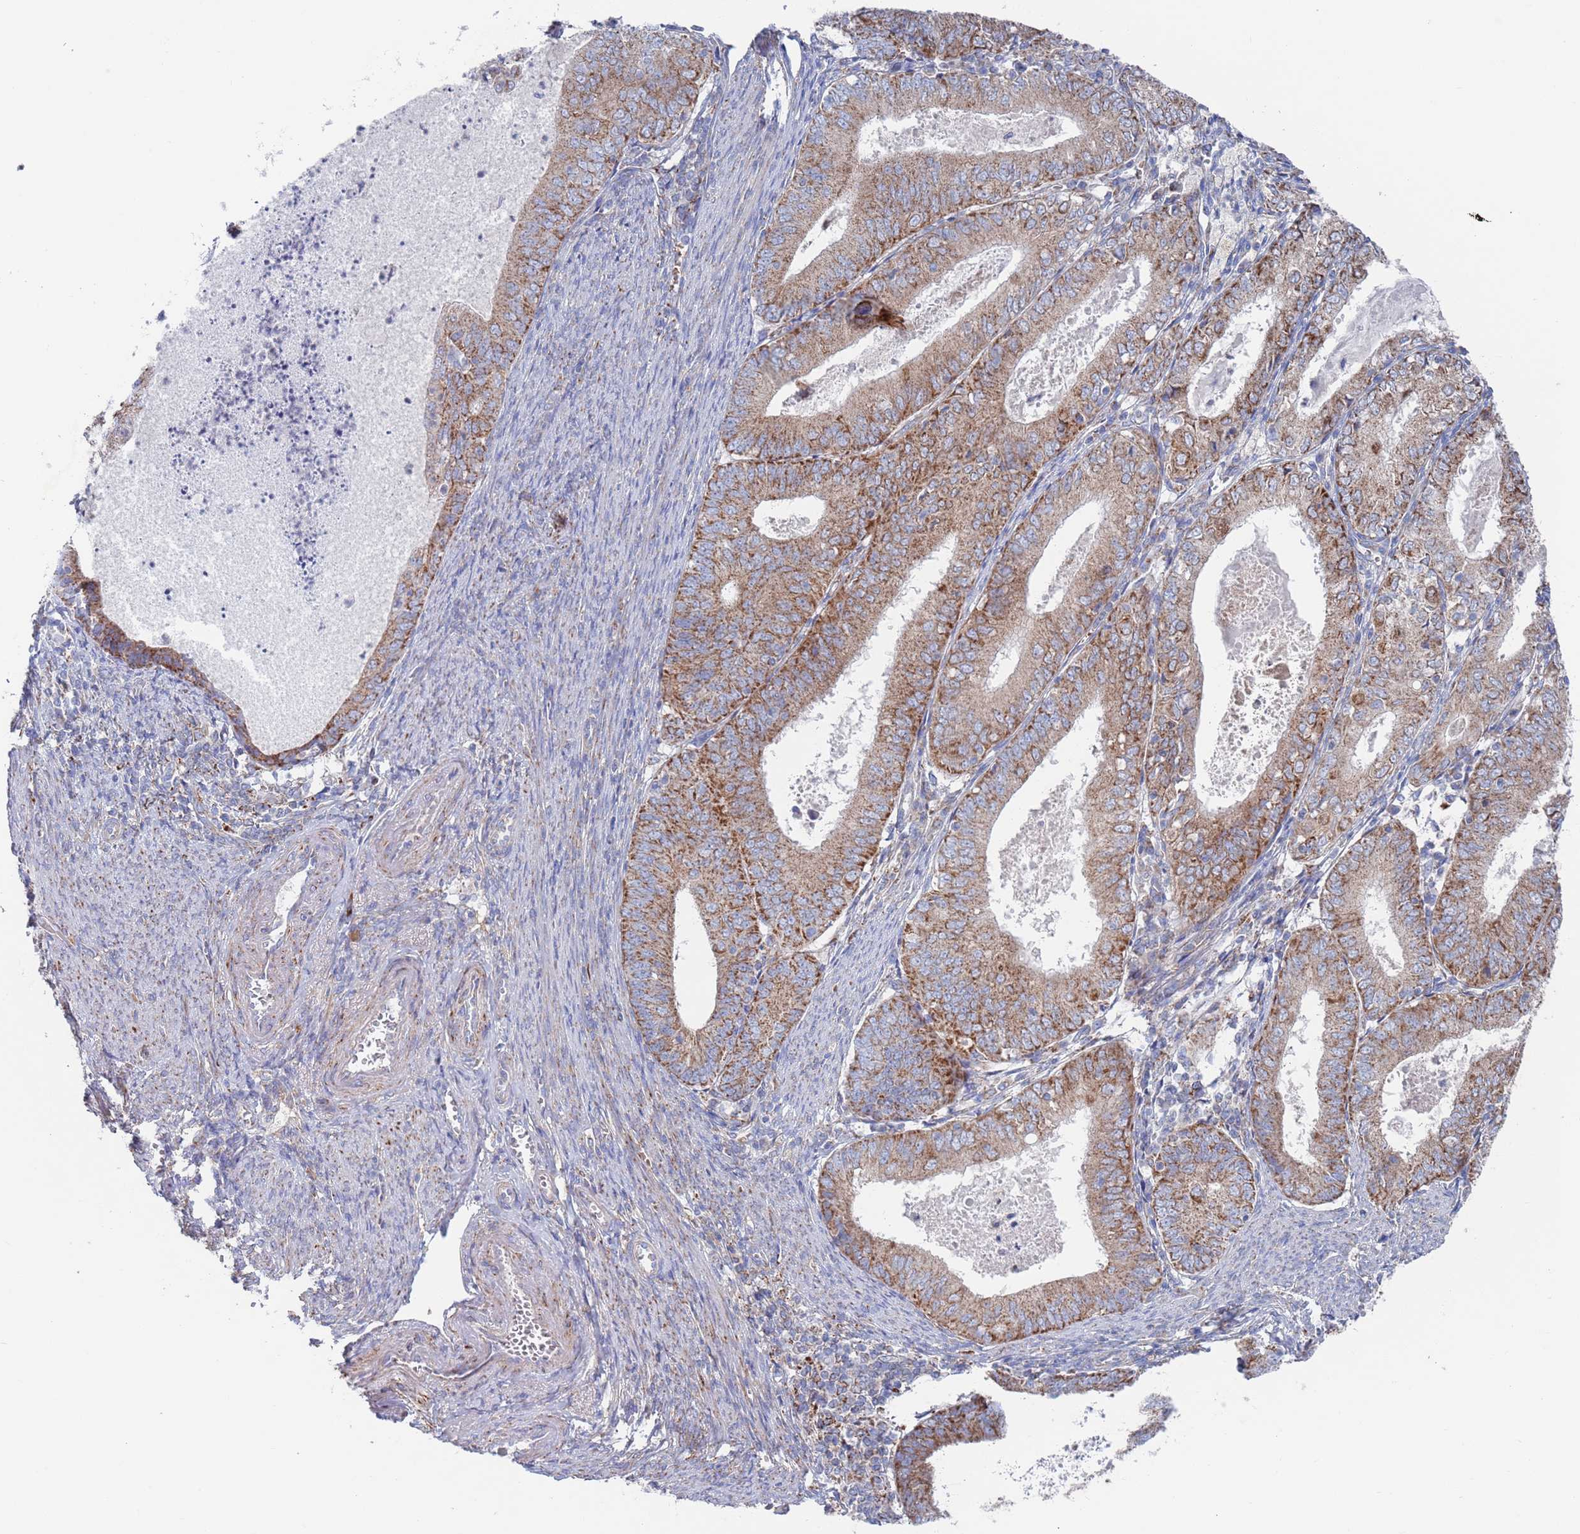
{"staining": {"intensity": "moderate", "quantity": ">75%", "location": "cytoplasmic/membranous"}, "tissue": "endometrial cancer", "cell_type": "Tumor cells", "image_type": "cancer", "snomed": [{"axis": "morphology", "description": "Adenocarcinoma, NOS"}, {"axis": "topography", "description": "Endometrium"}], "caption": "Human endometrial cancer (adenocarcinoma) stained with a protein marker demonstrates moderate staining in tumor cells.", "gene": "CHCHD6", "patient": {"sex": "female", "age": 57}}